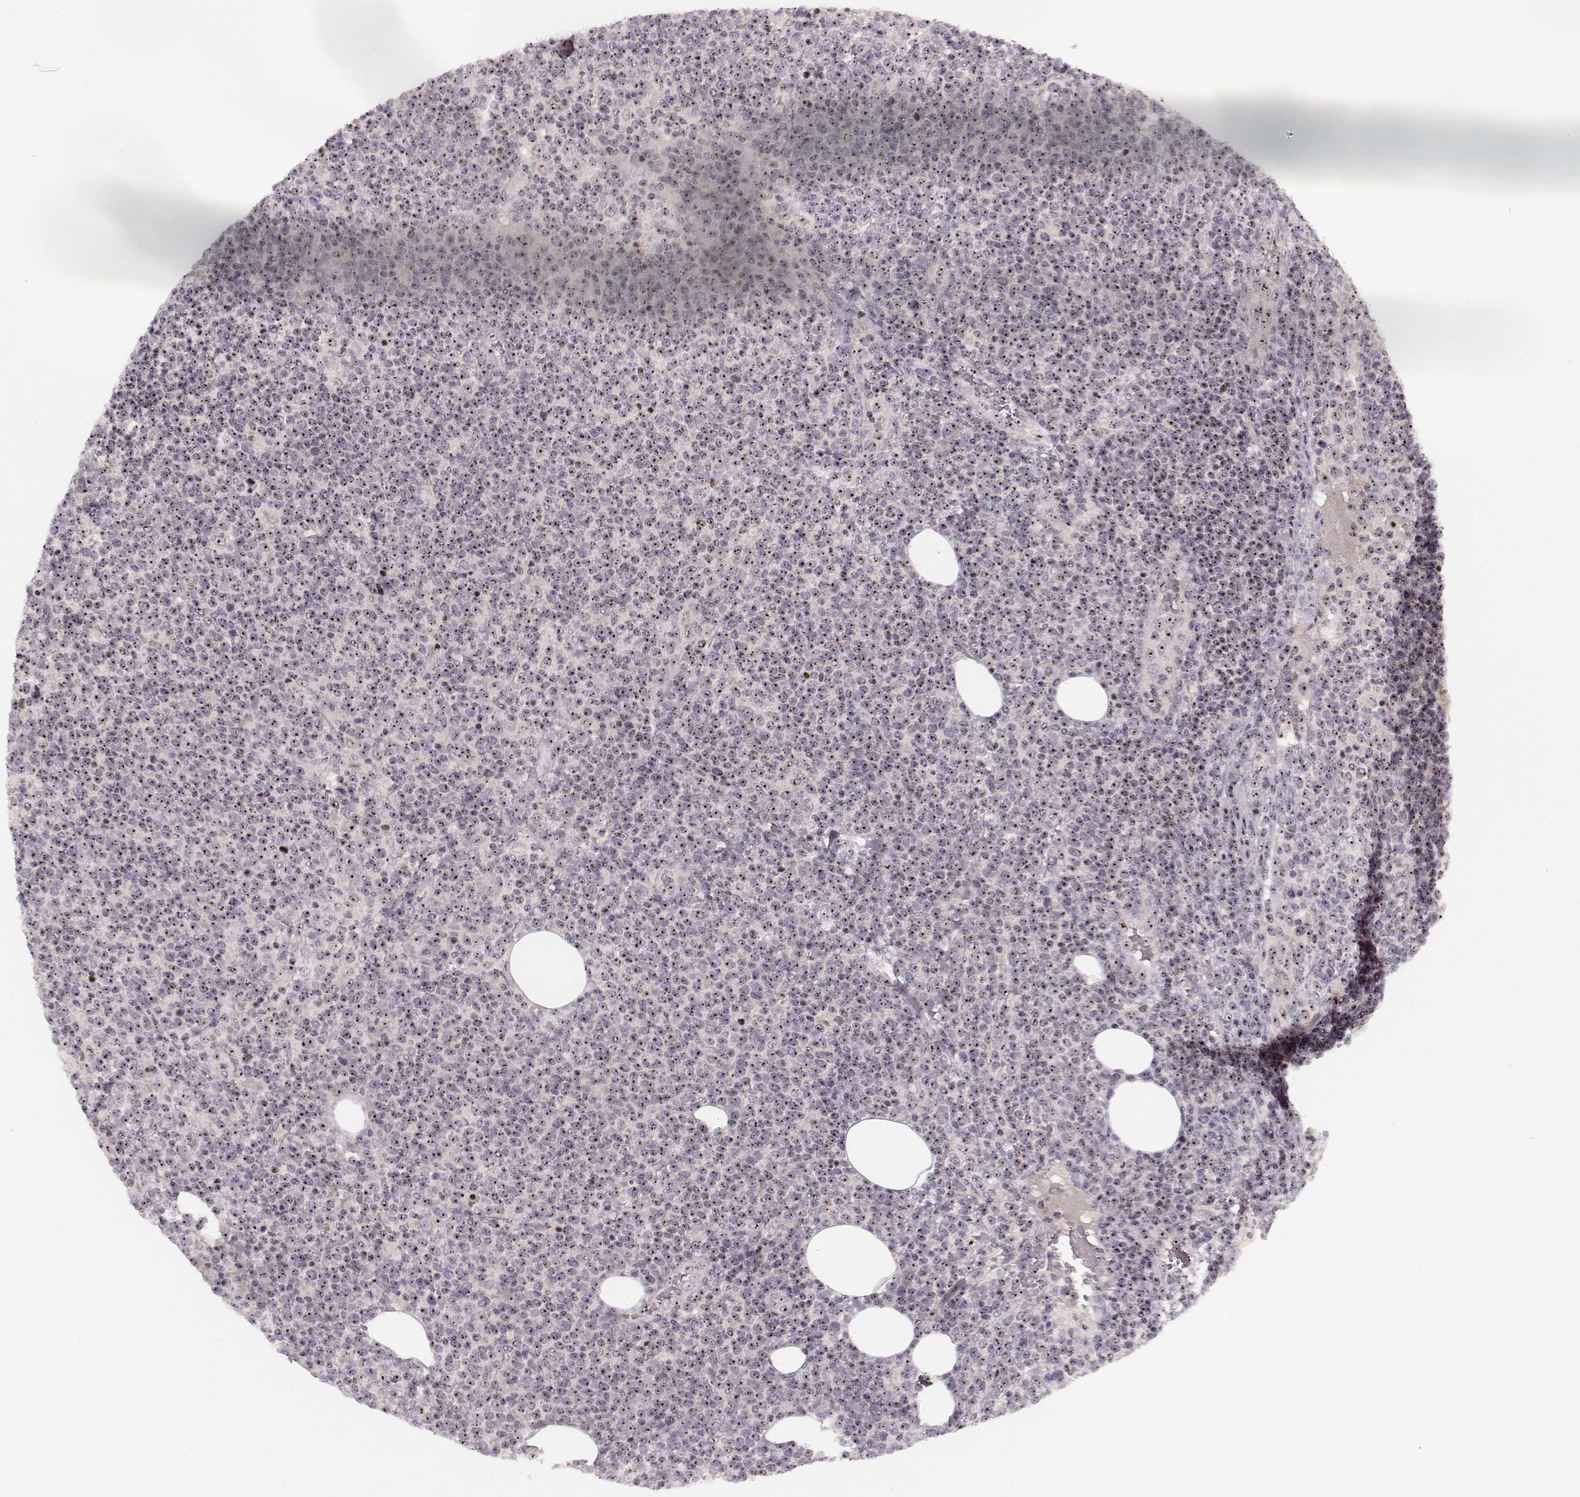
{"staining": {"intensity": "moderate", "quantity": ">75%", "location": "nuclear"}, "tissue": "lymphoma", "cell_type": "Tumor cells", "image_type": "cancer", "snomed": [{"axis": "morphology", "description": "Malignant lymphoma, non-Hodgkin's type, High grade"}, {"axis": "topography", "description": "Lymph node"}], "caption": "Human malignant lymphoma, non-Hodgkin's type (high-grade) stained with a brown dye reveals moderate nuclear positive expression in approximately >75% of tumor cells.", "gene": "NOP56", "patient": {"sex": "male", "age": 61}}